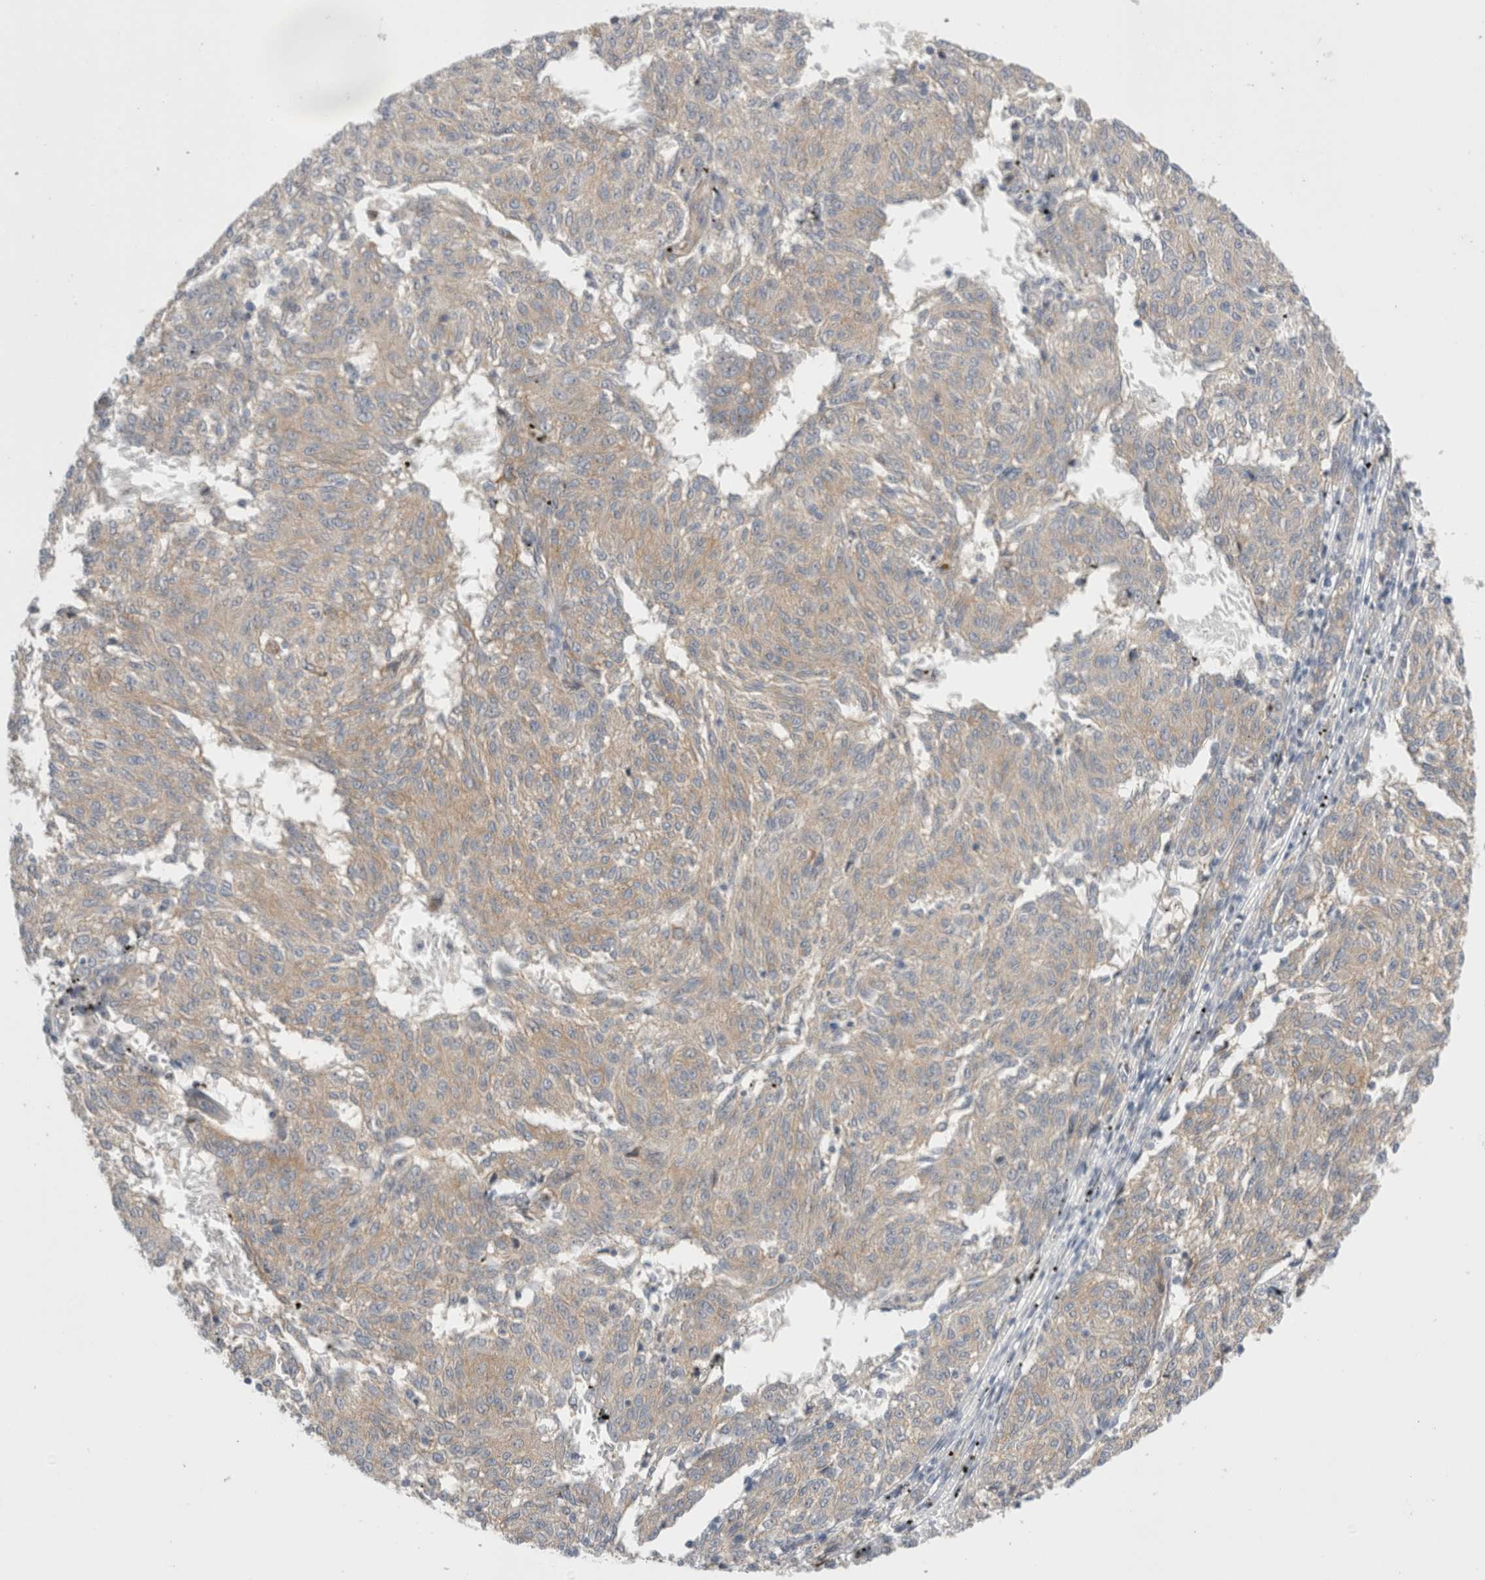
{"staining": {"intensity": "weak", "quantity": "25%-75%", "location": "cytoplasmic/membranous"}, "tissue": "melanoma", "cell_type": "Tumor cells", "image_type": "cancer", "snomed": [{"axis": "morphology", "description": "Malignant melanoma, NOS"}, {"axis": "topography", "description": "Skin"}], "caption": "DAB (3,3'-diaminobenzidine) immunohistochemical staining of malignant melanoma exhibits weak cytoplasmic/membranous protein positivity in about 25%-75% of tumor cells. (DAB = brown stain, brightfield microscopy at high magnification).", "gene": "VANGL1", "patient": {"sex": "female", "age": 72}}